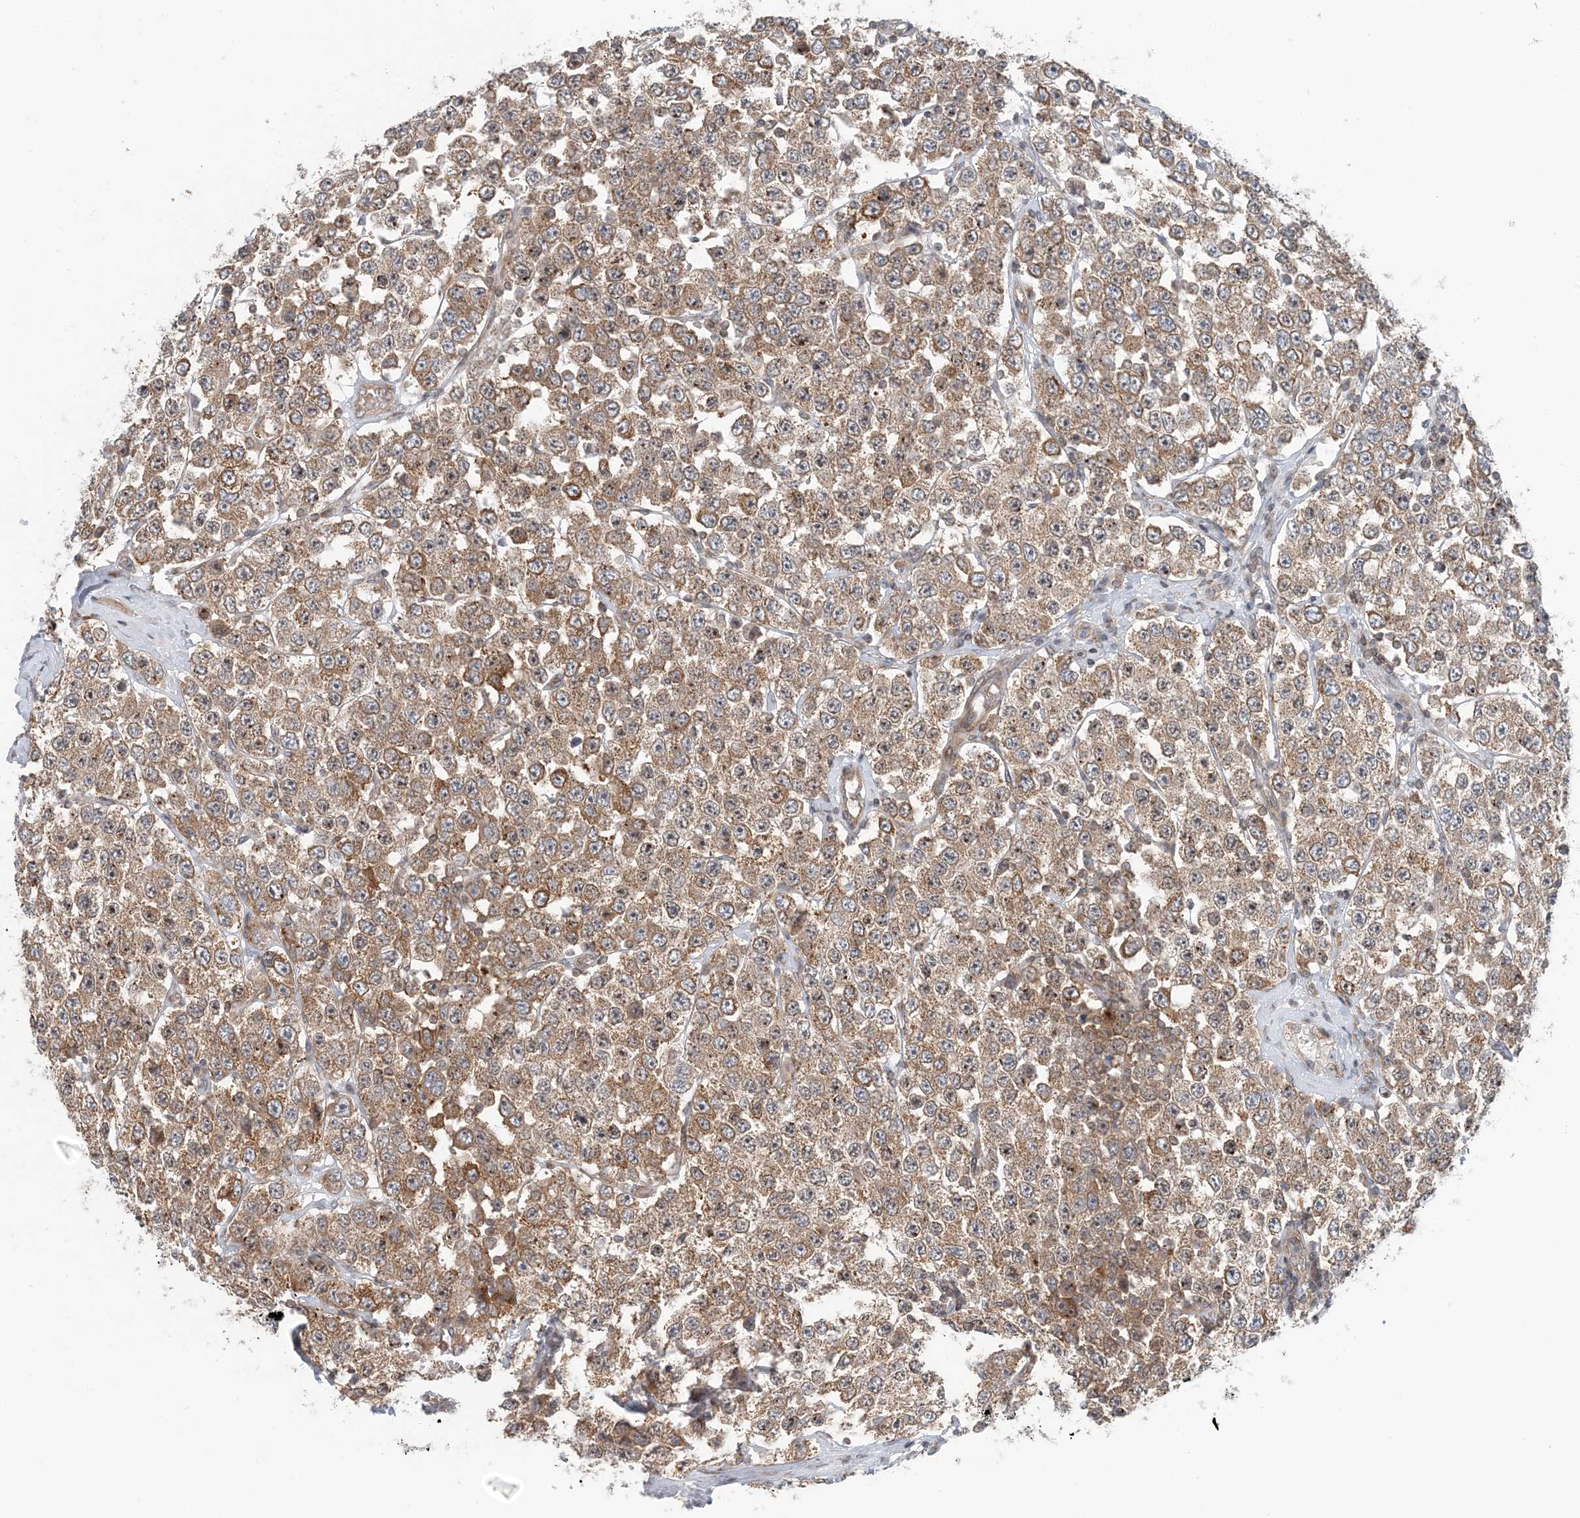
{"staining": {"intensity": "moderate", "quantity": ">75%", "location": "cytoplasmic/membranous"}, "tissue": "testis cancer", "cell_type": "Tumor cells", "image_type": "cancer", "snomed": [{"axis": "morphology", "description": "Seminoma, NOS"}, {"axis": "topography", "description": "Testis"}], "caption": "Human testis cancer (seminoma) stained with a protein marker reveals moderate staining in tumor cells.", "gene": "ATP13A2", "patient": {"sex": "male", "age": 28}}